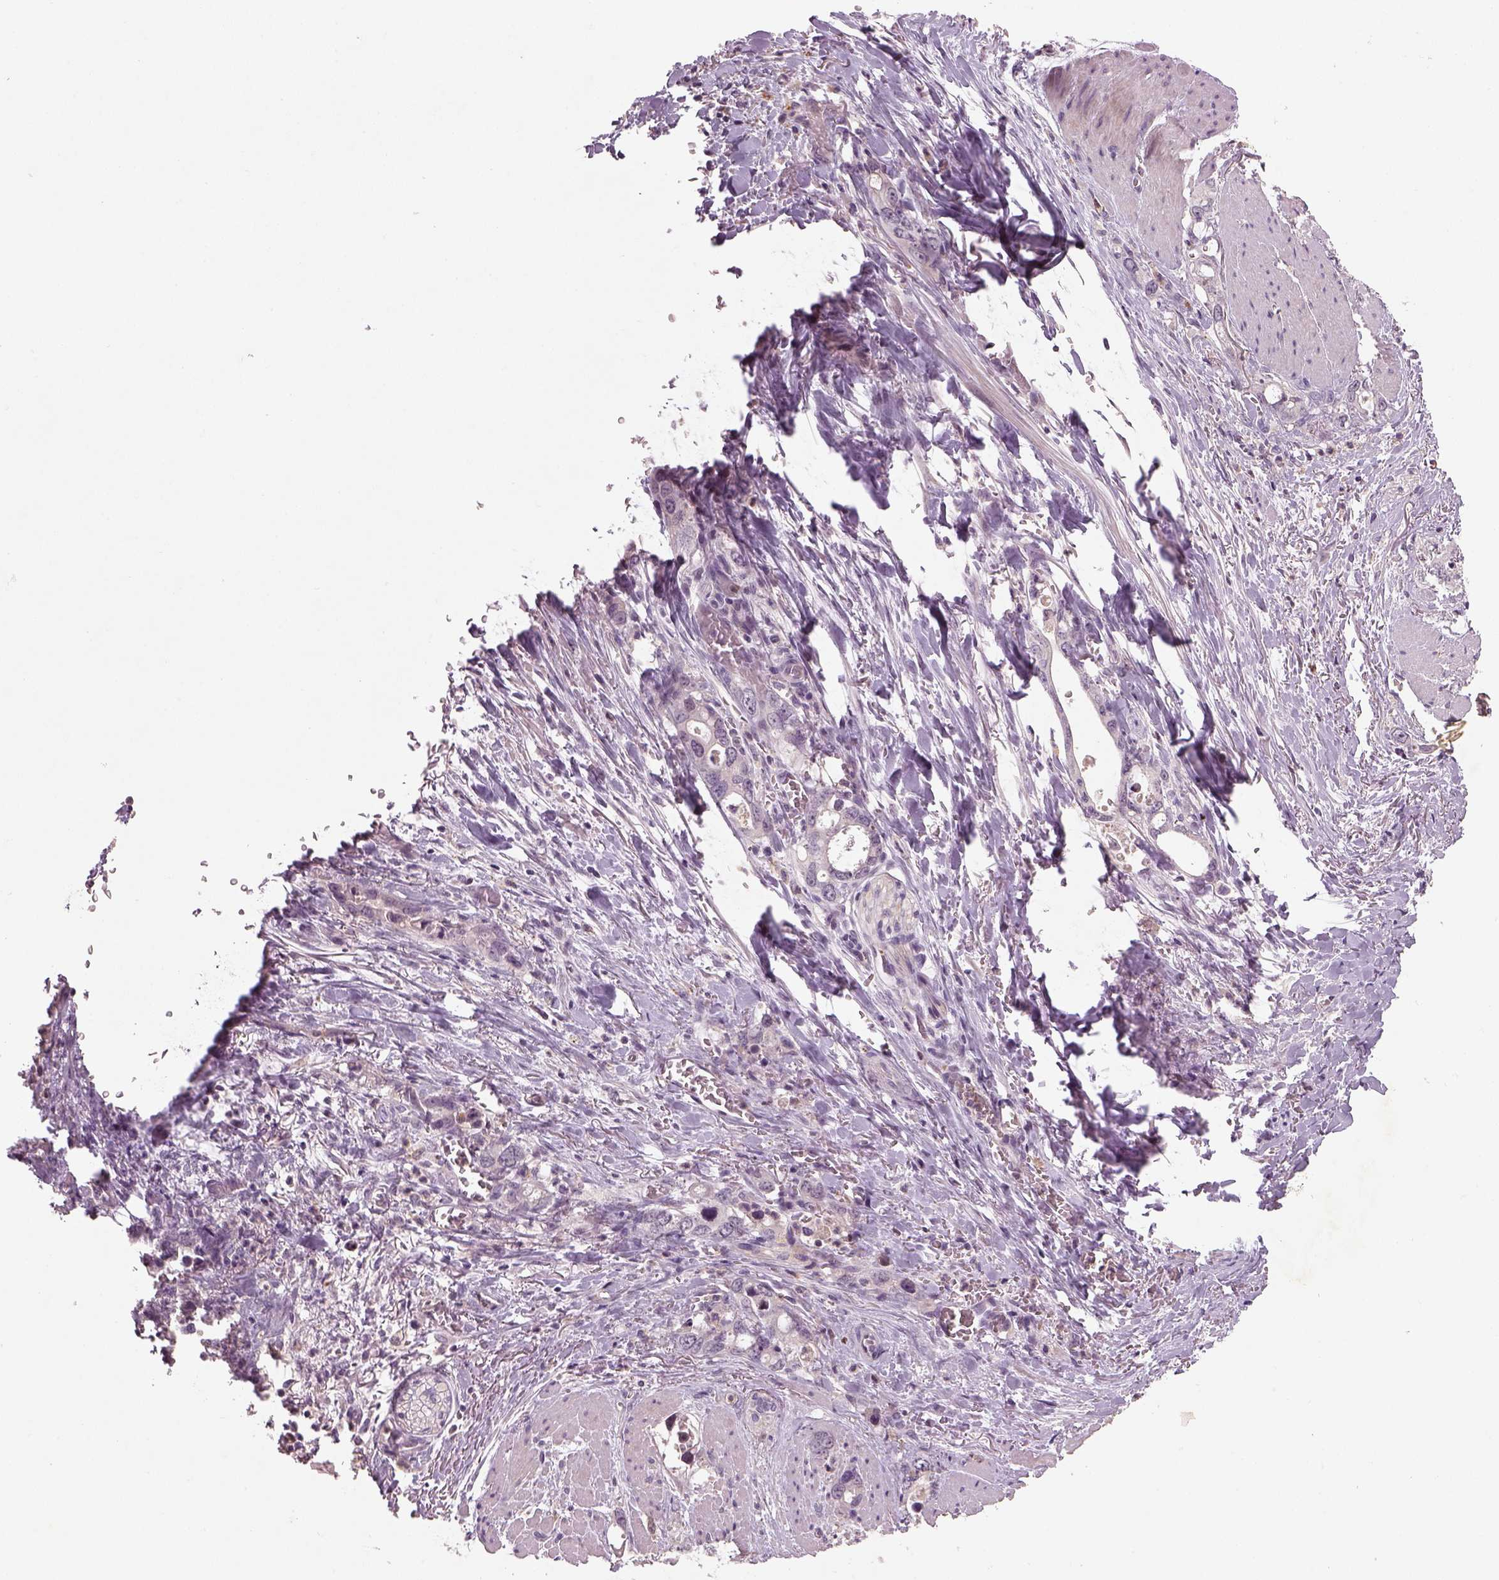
{"staining": {"intensity": "negative", "quantity": "none", "location": "none"}, "tissue": "stomach cancer", "cell_type": "Tumor cells", "image_type": "cancer", "snomed": [{"axis": "morphology", "description": "Normal tissue, NOS"}, {"axis": "morphology", "description": "Adenocarcinoma, NOS"}, {"axis": "topography", "description": "Esophagus"}, {"axis": "topography", "description": "Stomach, upper"}], "caption": "Immunohistochemistry of stomach cancer displays no expression in tumor cells. (DAB immunohistochemistry visualized using brightfield microscopy, high magnification).", "gene": "GDNF", "patient": {"sex": "male", "age": 74}}